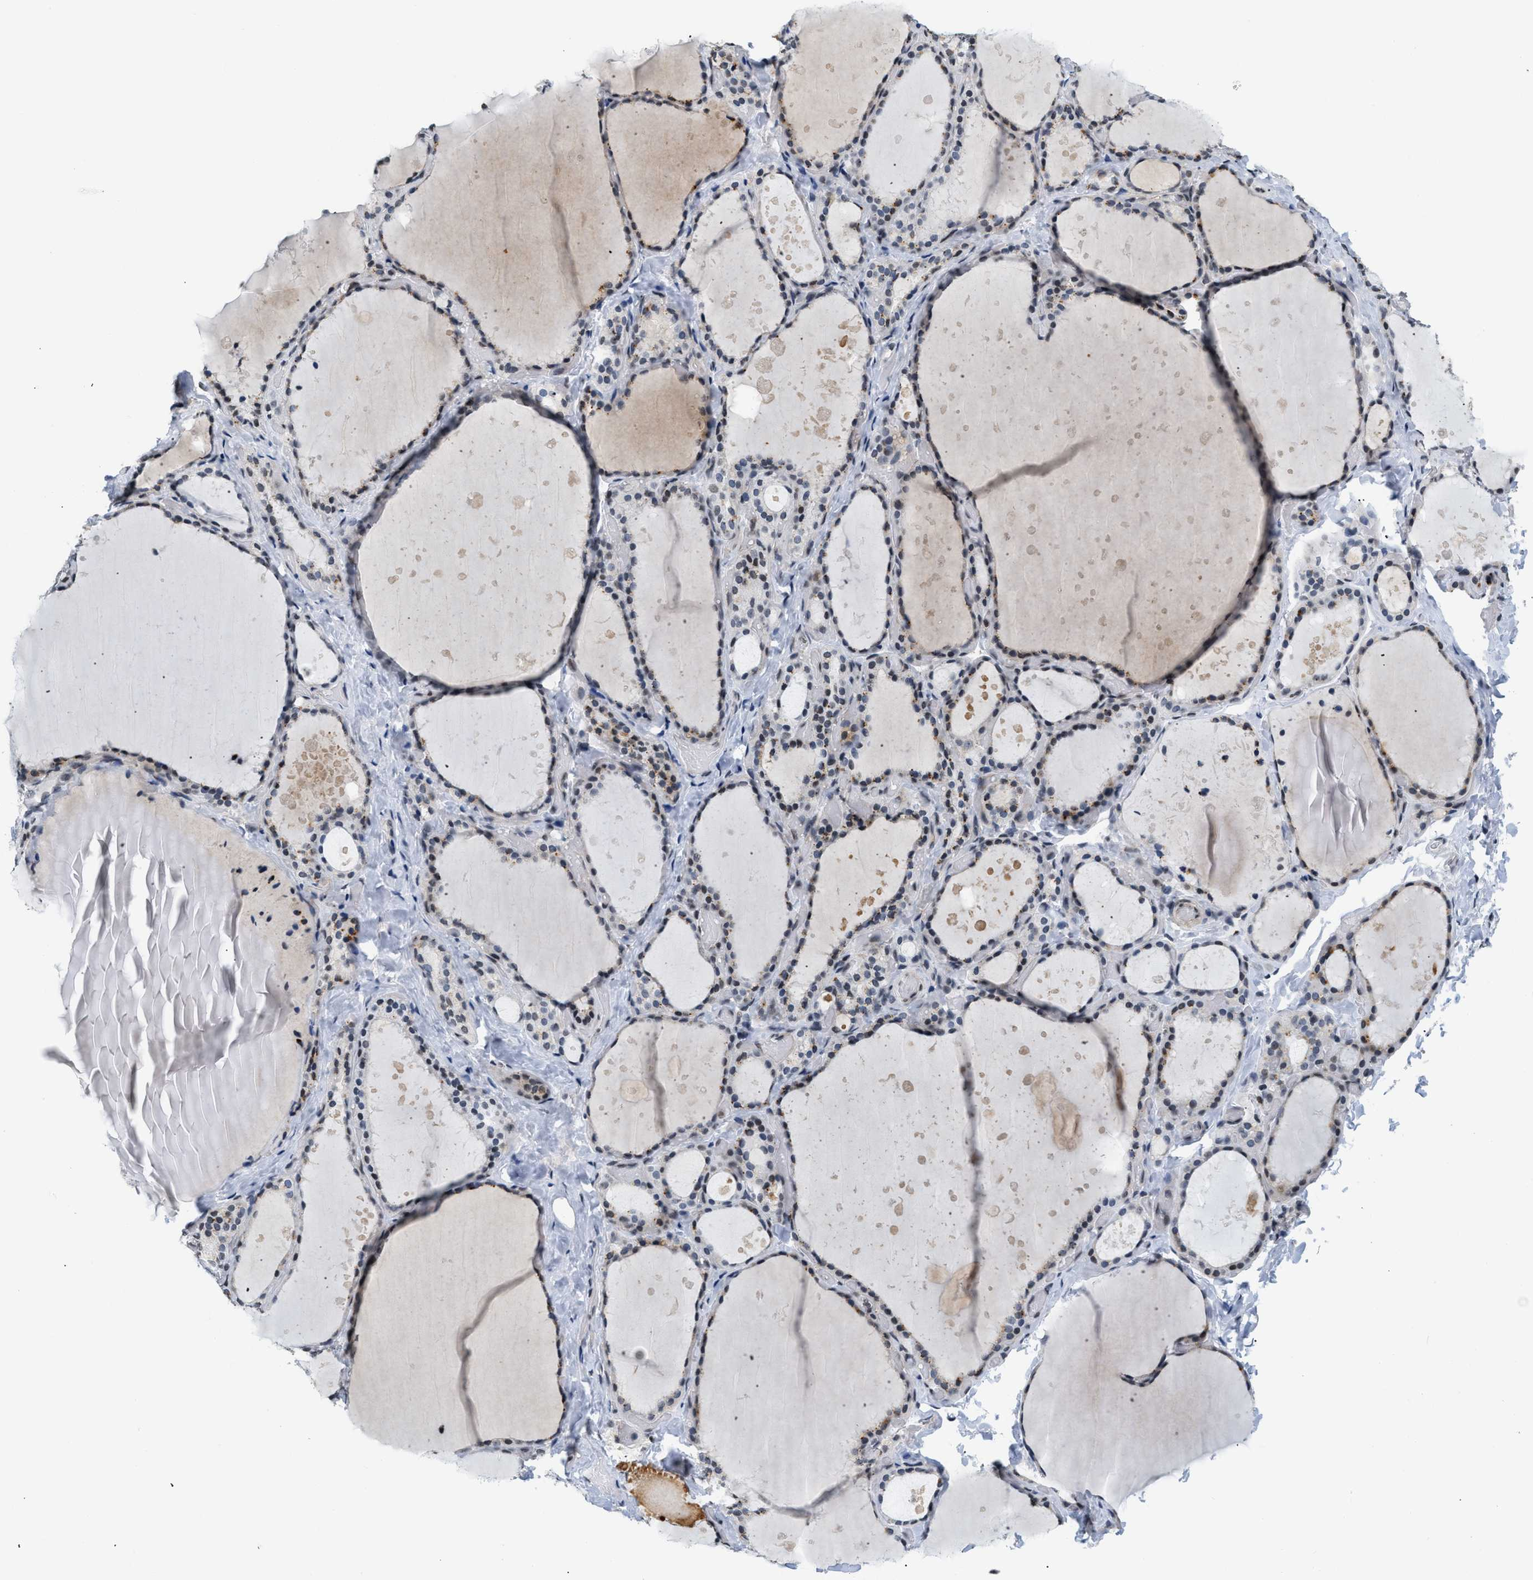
{"staining": {"intensity": "negative", "quantity": "none", "location": "none"}, "tissue": "thyroid gland", "cell_type": "Glandular cells", "image_type": "normal", "snomed": [{"axis": "morphology", "description": "Normal tissue, NOS"}, {"axis": "topography", "description": "Thyroid gland"}], "caption": "Immunohistochemistry of normal human thyroid gland exhibits no staining in glandular cells.", "gene": "RAF1", "patient": {"sex": "female", "age": 44}}